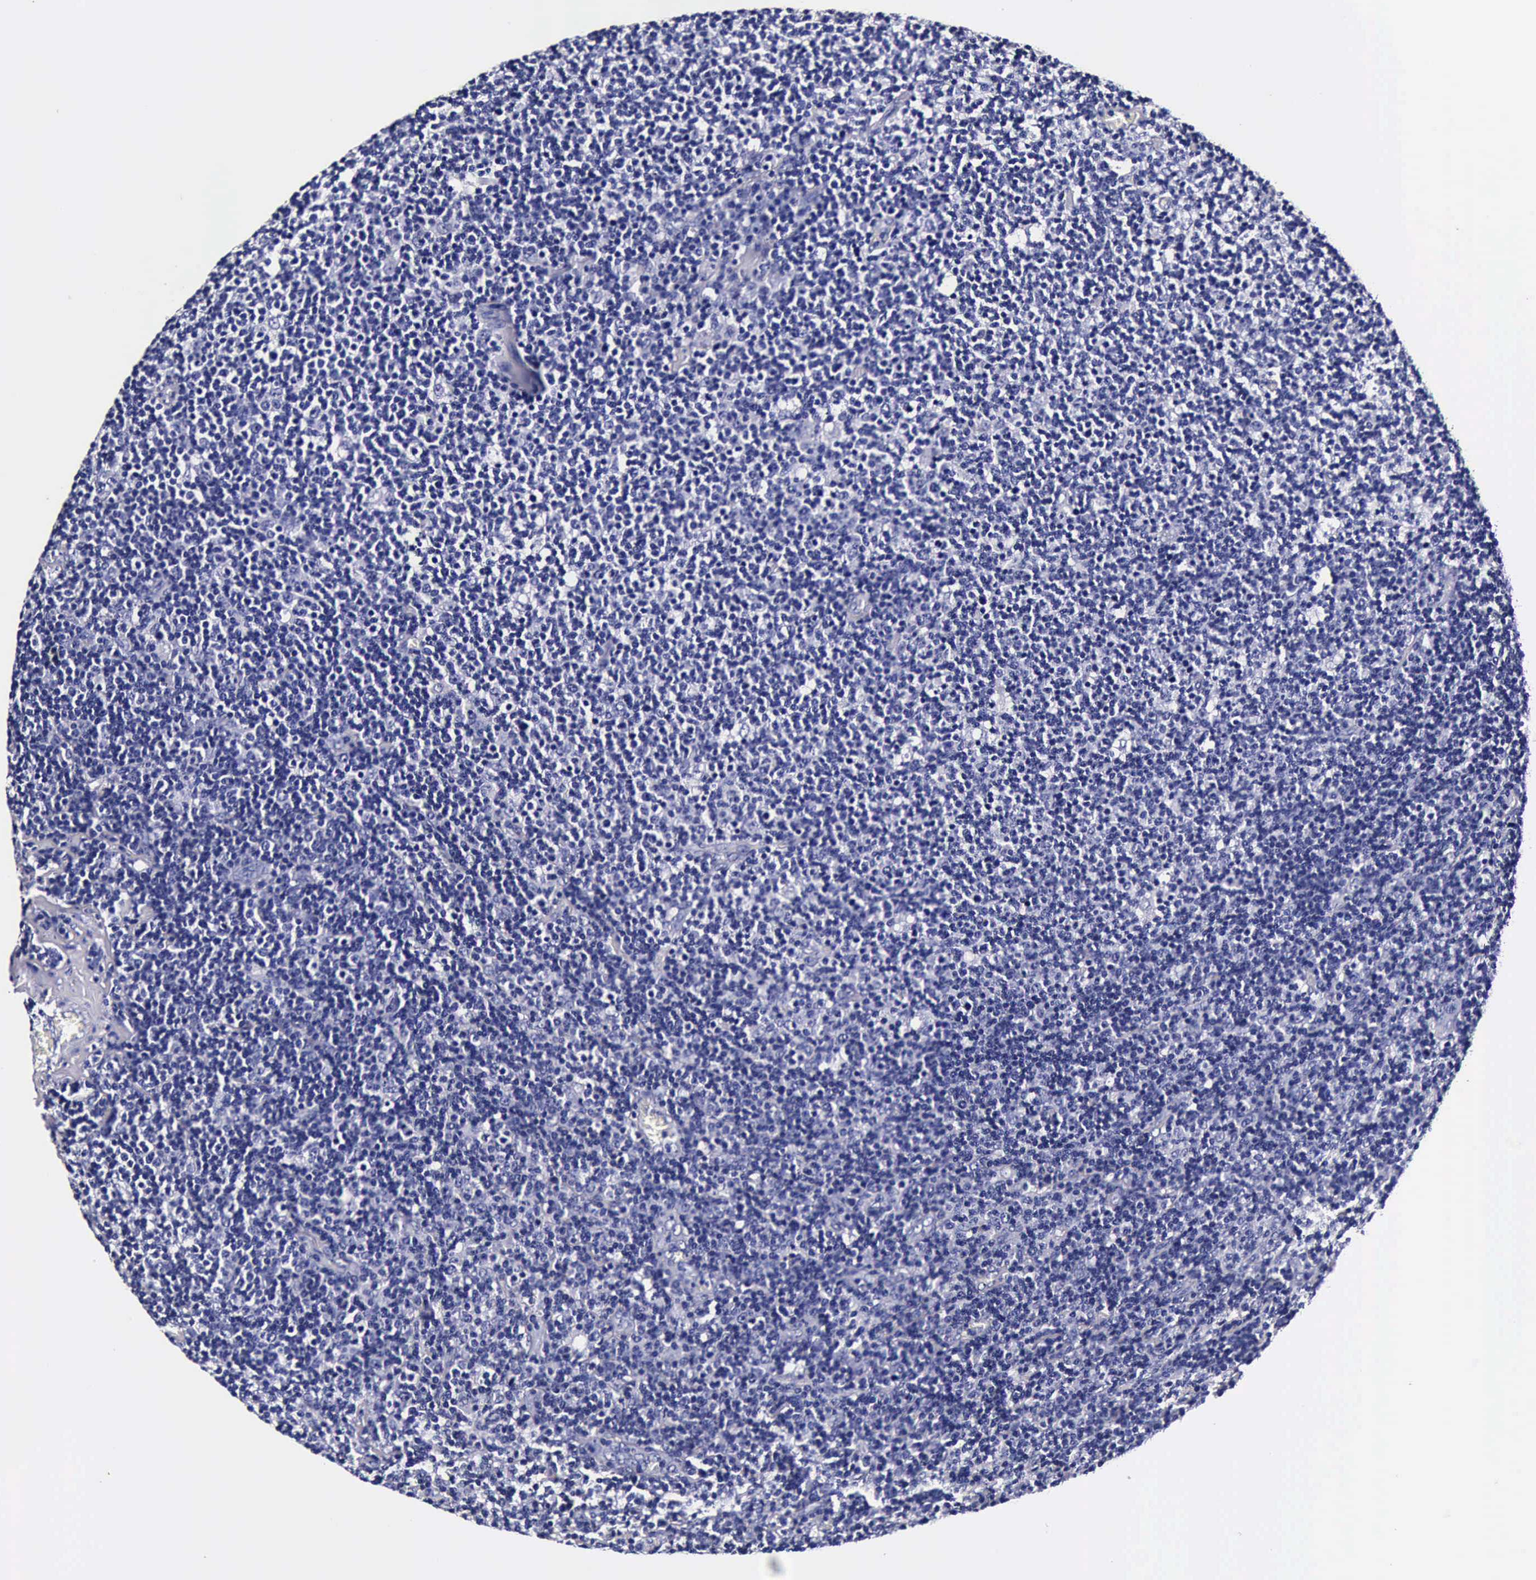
{"staining": {"intensity": "negative", "quantity": "none", "location": "none"}, "tissue": "lymphoma", "cell_type": "Tumor cells", "image_type": "cancer", "snomed": [{"axis": "morphology", "description": "Malignant lymphoma, non-Hodgkin's type, Low grade"}, {"axis": "topography", "description": "Lymph node"}], "caption": "Immunohistochemistry of lymphoma displays no positivity in tumor cells.", "gene": "IAPP", "patient": {"sex": "male", "age": 74}}